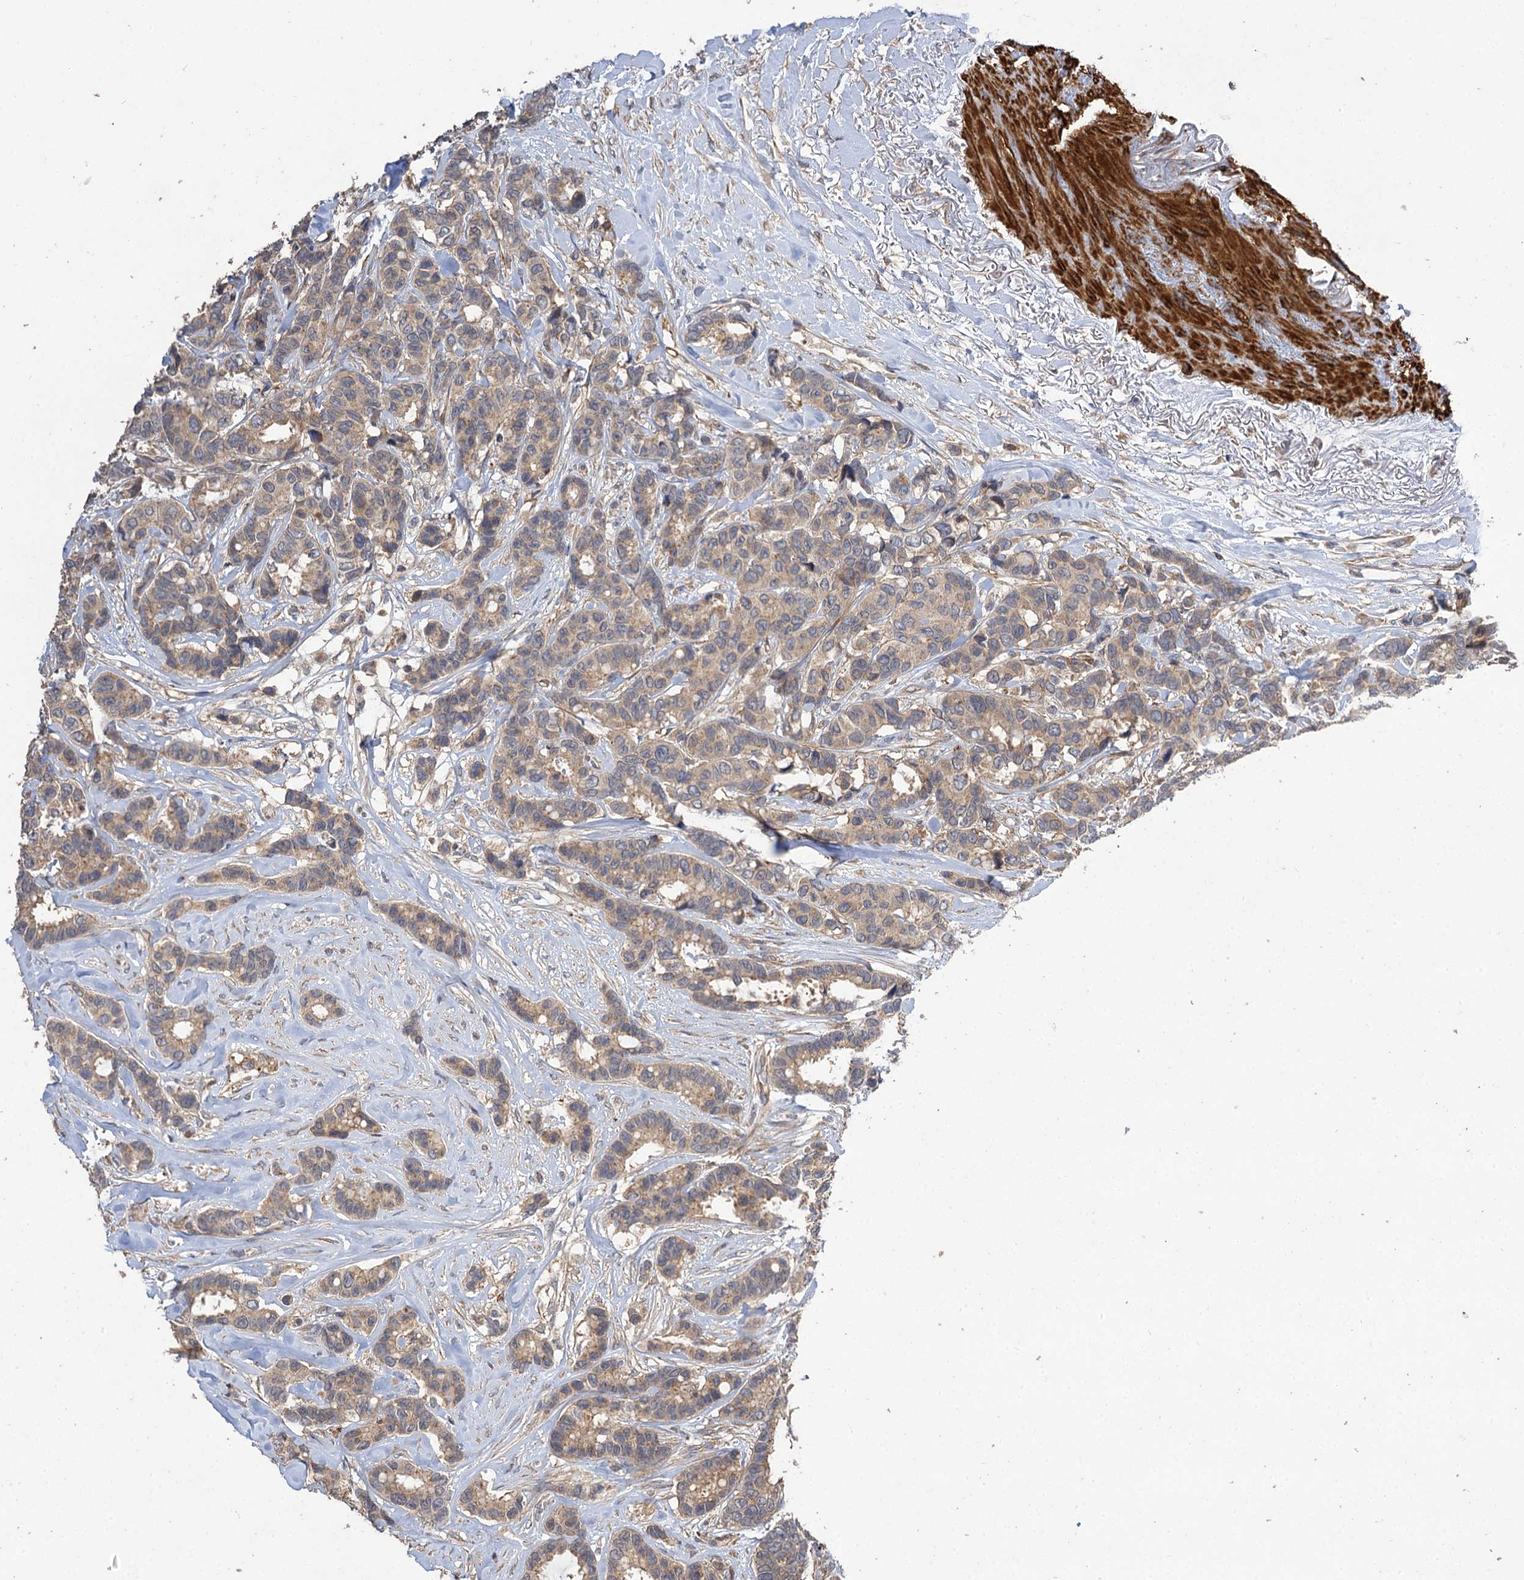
{"staining": {"intensity": "moderate", "quantity": ">75%", "location": "cytoplasmic/membranous"}, "tissue": "breast cancer", "cell_type": "Tumor cells", "image_type": "cancer", "snomed": [{"axis": "morphology", "description": "Duct carcinoma"}, {"axis": "topography", "description": "Breast"}], "caption": "Breast cancer stained with IHC demonstrates moderate cytoplasmic/membranous expression in approximately >75% of tumor cells.", "gene": "FBXW8", "patient": {"sex": "female", "age": 87}}